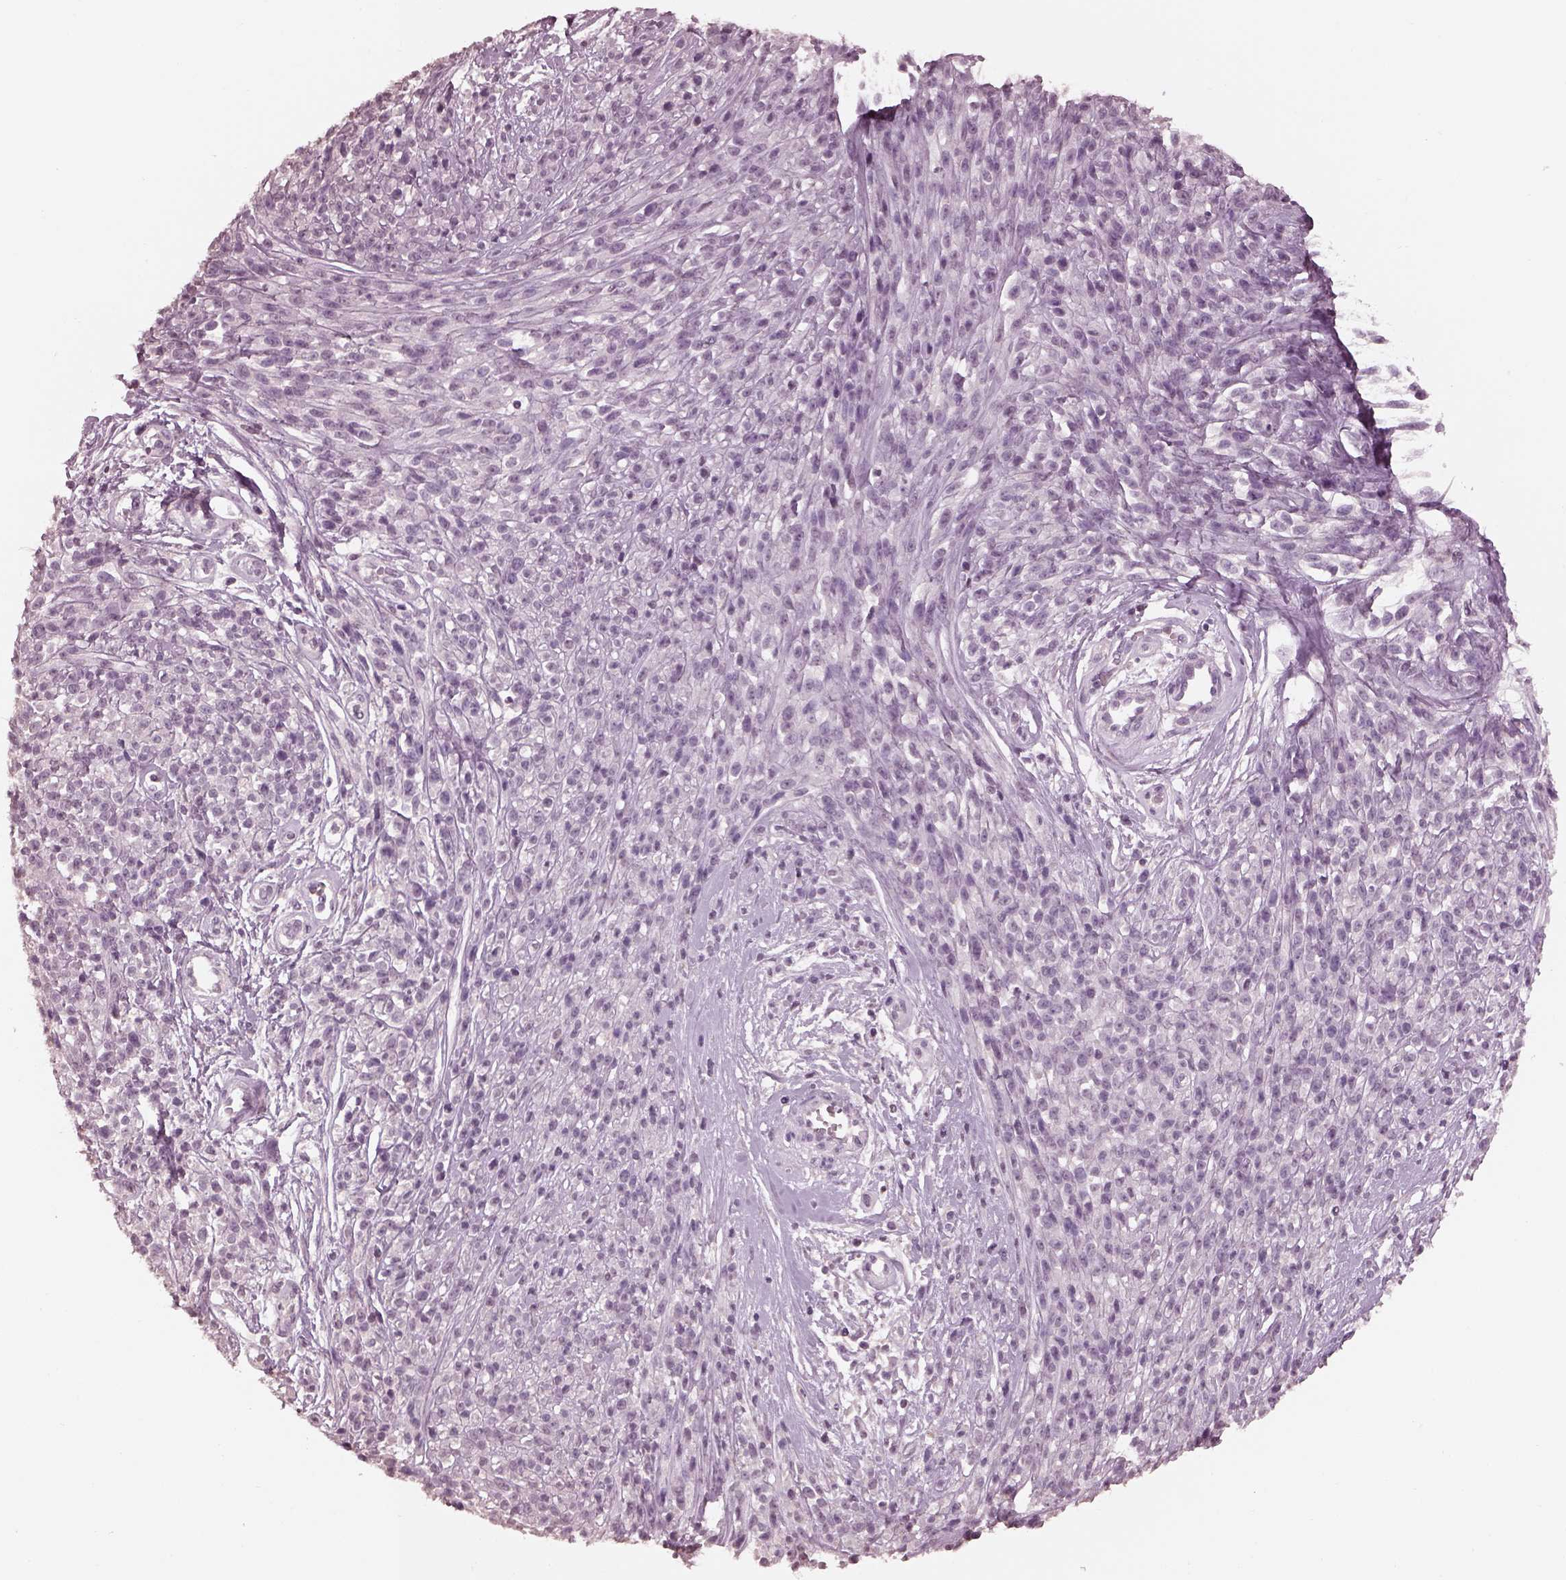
{"staining": {"intensity": "negative", "quantity": "none", "location": "none"}, "tissue": "melanoma", "cell_type": "Tumor cells", "image_type": "cancer", "snomed": [{"axis": "morphology", "description": "Malignant melanoma, NOS"}, {"axis": "topography", "description": "Skin"}, {"axis": "topography", "description": "Skin of trunk"}], "caption": "High power microscopy image of an immunohistochemistry histopathology image of melanoma, revealing no significant positivity in tumor cells.", "gene": "TSKS", "patient": {"sex": "male", "age": 74}}